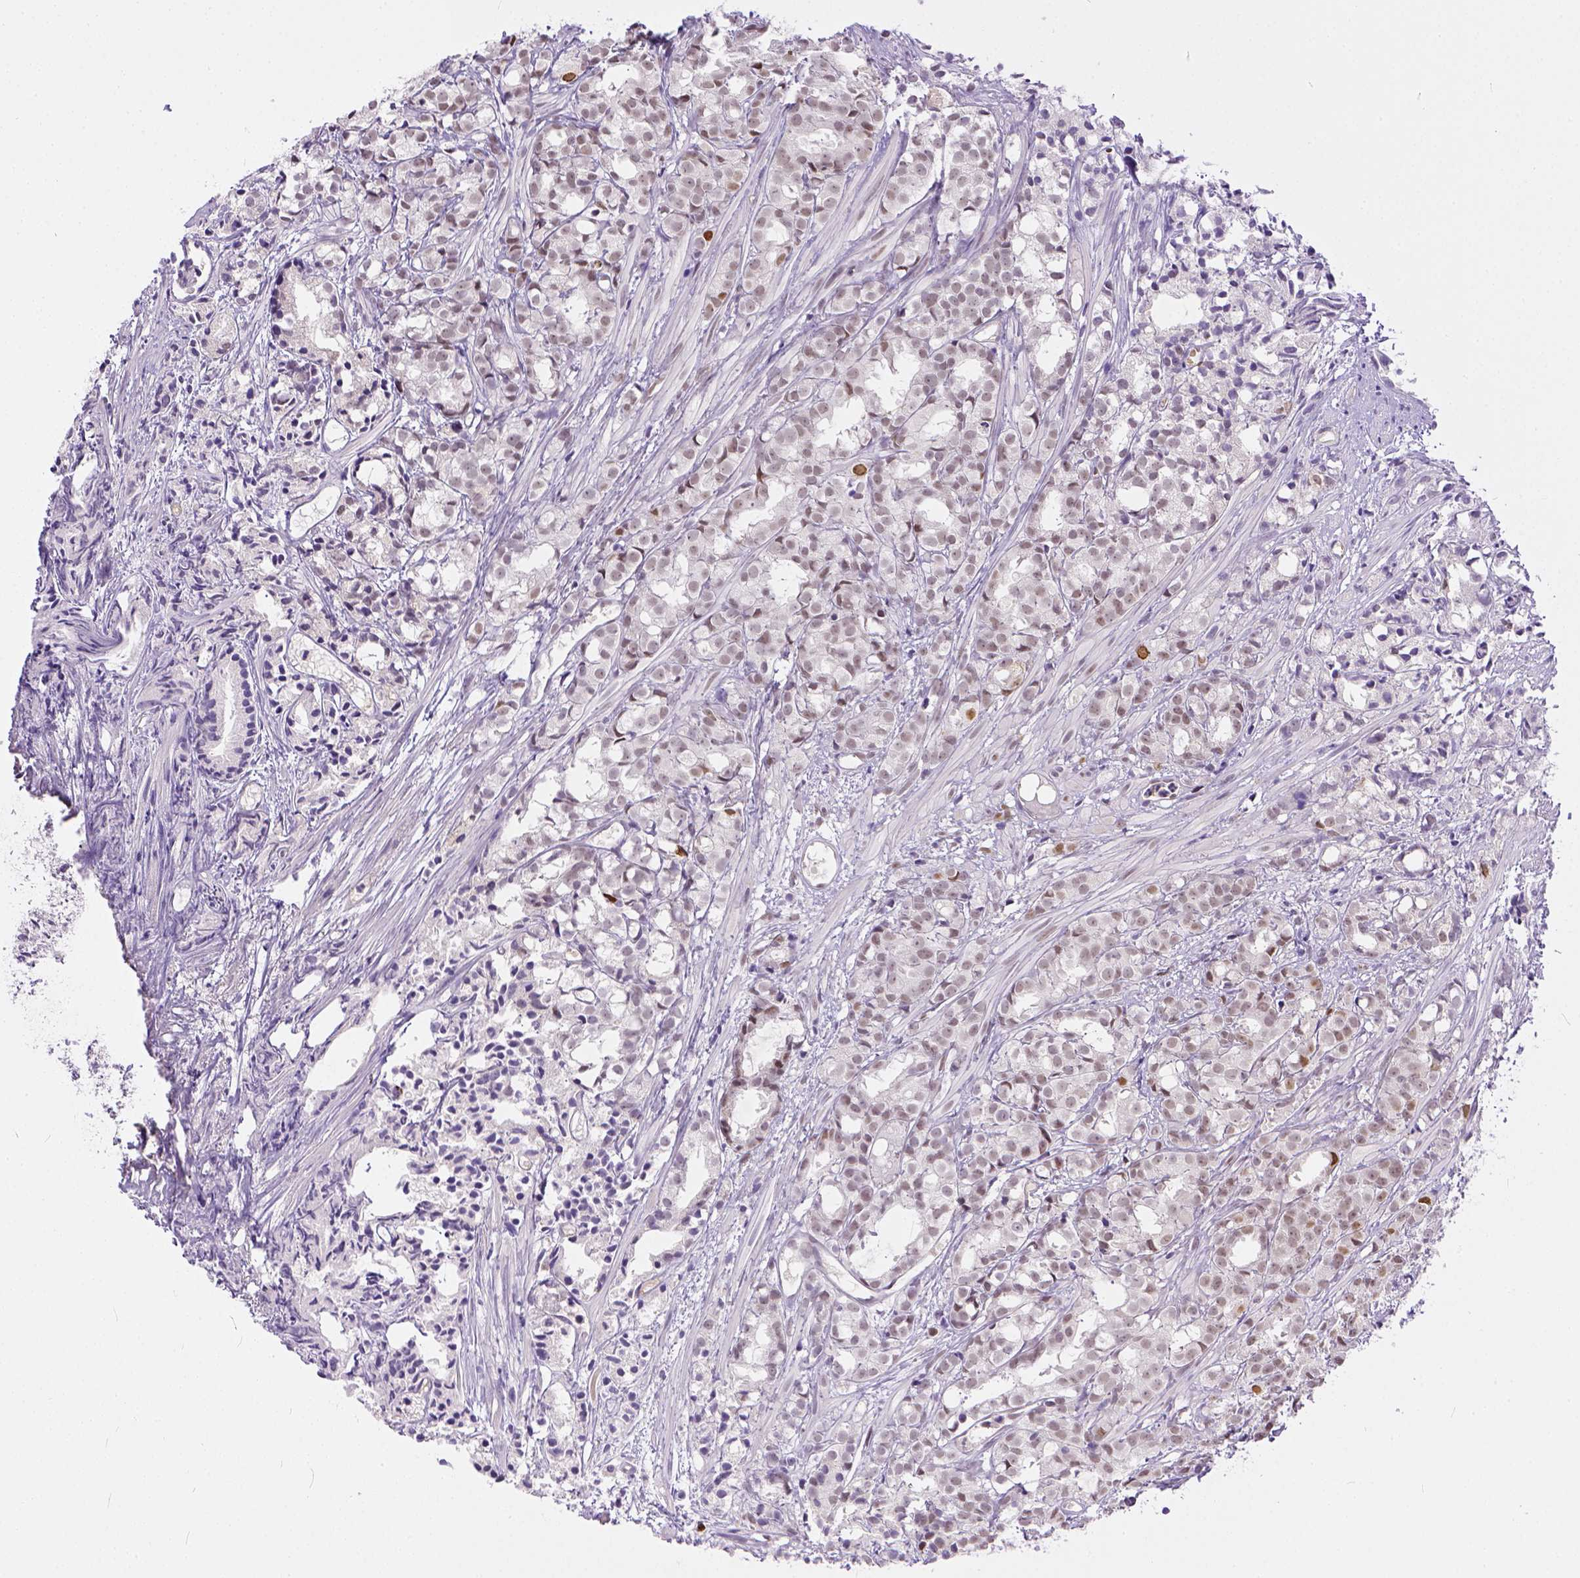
{"staining": {"intensity": "weak", "quantity": ">75%", "location": "nuclear"}, "tissue": "prostate cancer", "cell_type": "Tumor cells", "image_type": "cancer", "snomed": [{"axis": "morphology", "description": "Adenocarcinoma, High grade"}, {"axis": "topography", "description": "Prostate"}], "caption": "Protein analysis of prostate cancer (adenocarcinoma (high-grade)) tissue demonstrates weak nuclear staining in approximately >75% of tumor cells. Using DAB (brown) and hematoxylin (blue) stains, captured at high magnification using brightfield microscopy.", "gene": "ERCC1", "patient": {"sex": "male", "age": 79}}